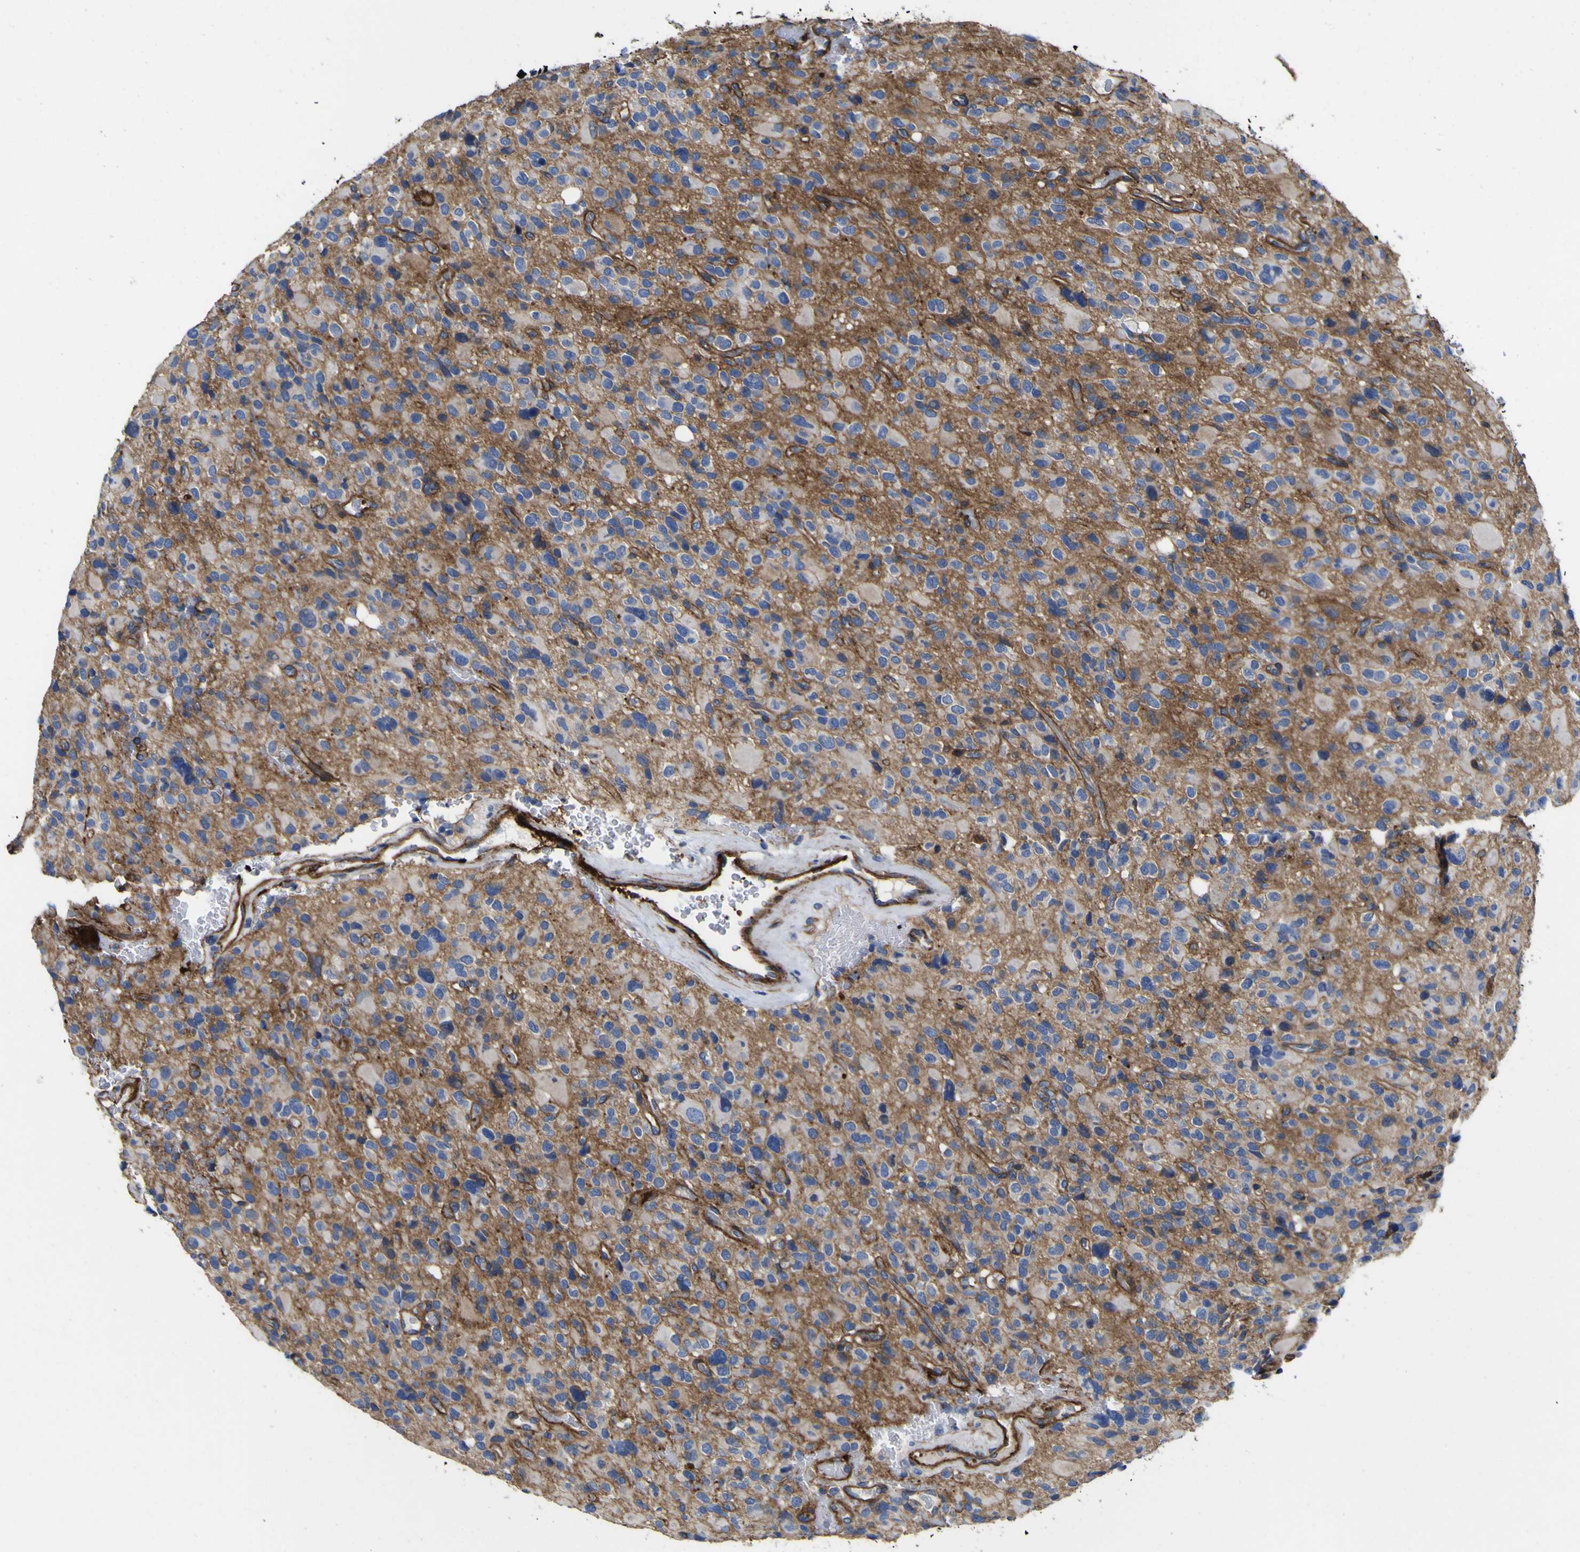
{"staining": {"intensity": "negative", "quantity": "none", "location": "none"}, "tissue": "glioma", "cell_type": "Tumor cells", "image_type": "cancer", "snomed": [{"axis": "morphology", "description": "Glioma, malignant, High grade"}, {"axis": "topography", "description": "Brain"}], "caption": "An image of glioma stained for a protein exhibits no brown staining in tumor cells.", "gene": "CD151", "patient": {"sex": "male", "age": 48}}